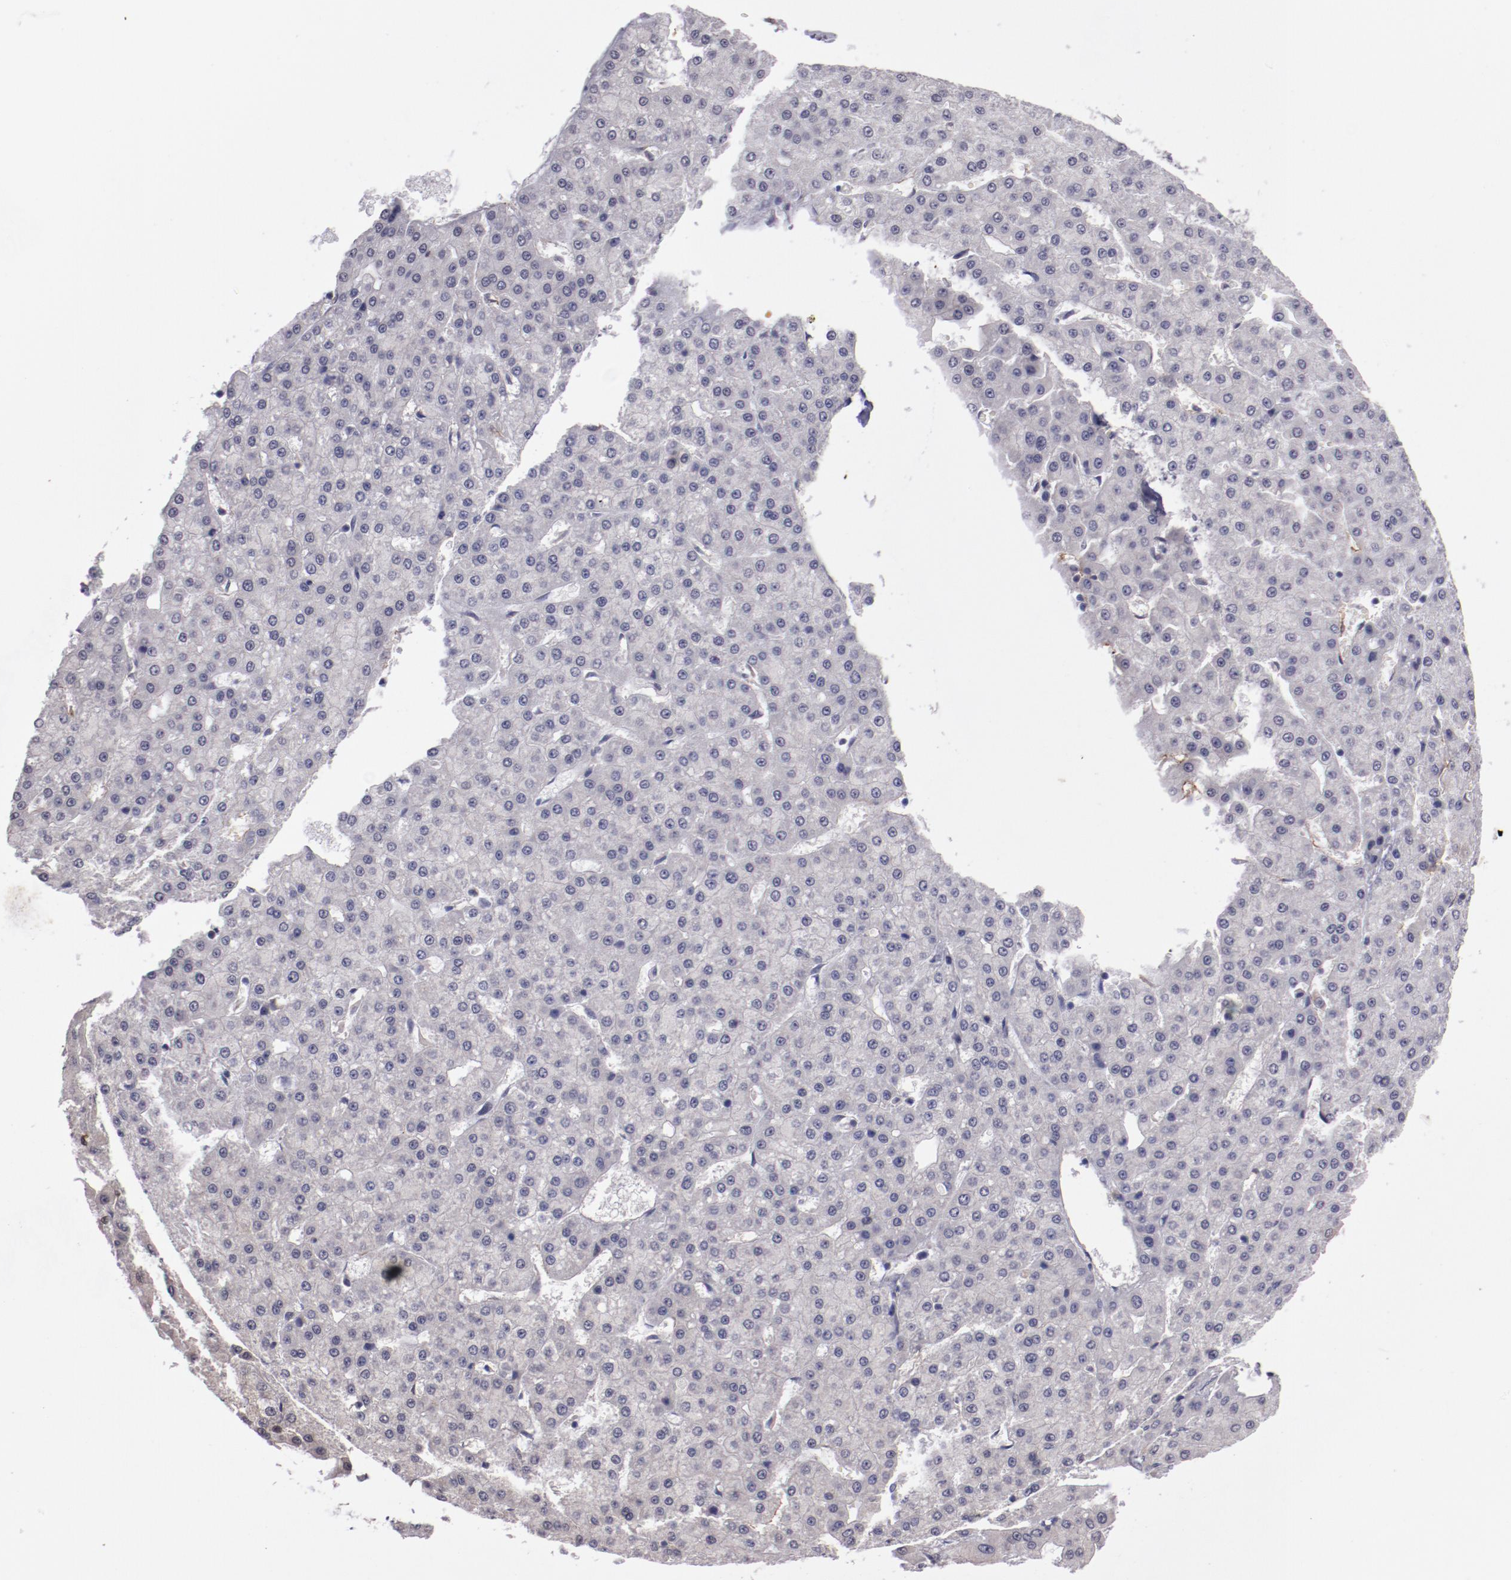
{"staining": {"intensity": "weak", "quantity": "<25%", "location": "cytoplasmic/membranous"}, "tissue": "liver cancer", "cell_type": "Tumor cells", "image_type": "cancer", "snomed": [{"axis": "morphology", "description": "Carcinoma, Hepatocellular, NOS"}, {"axis": "topography", "description": "Liver"}], "caption": "The IHC histopathology image has no significant staining in tumor cells of liver cancer (hepatocellular carcinoma) tissue.", "gene": "NRXN3", "patient": {"sex": "male", "age": 47}}